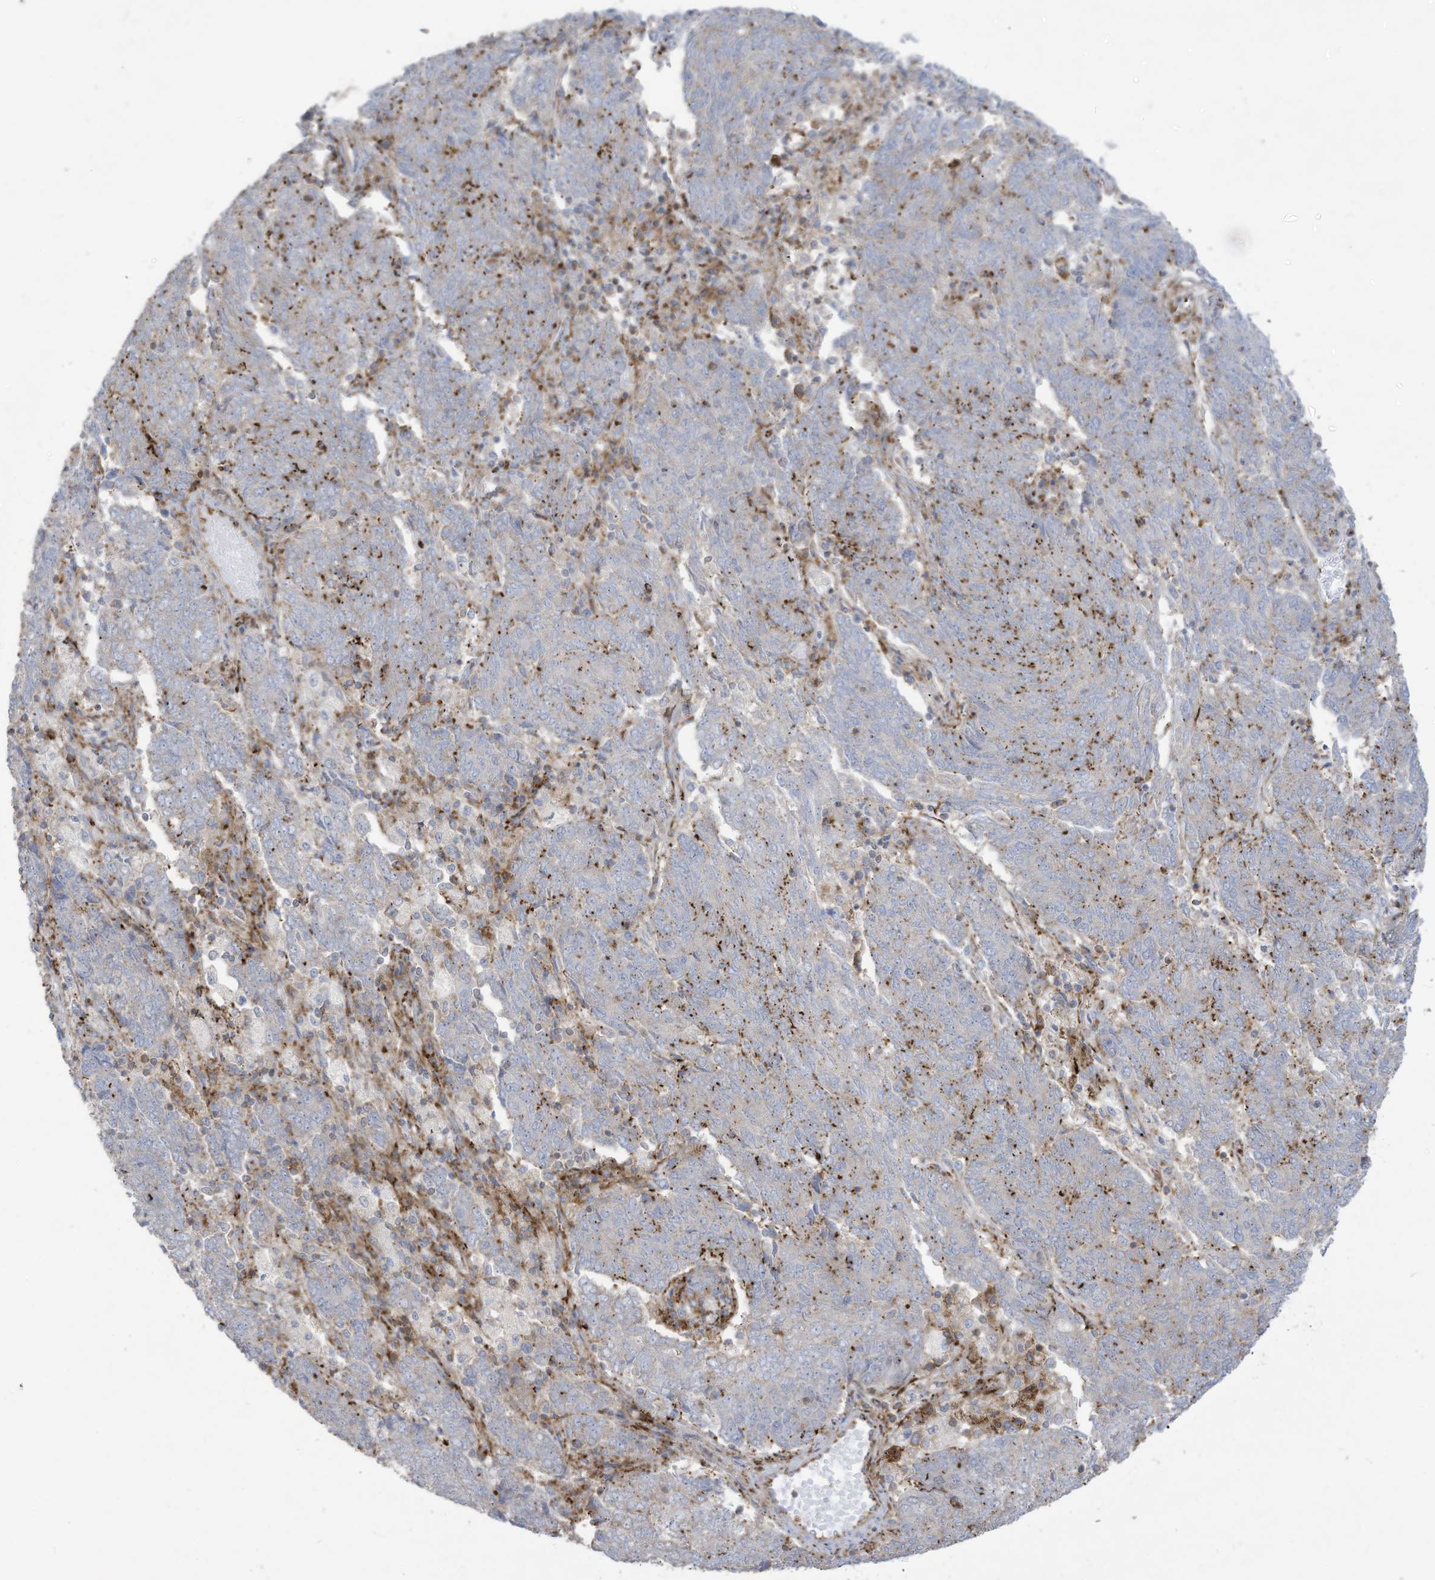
{"staining": {"intensity": "moderate", "quantity": "<25%", "location": "cytoplasmic/membranous"}, "tissue": "endometrial cancer", "cell_type": "Tumor cells", "image_type": "cancer", "snomed": [{"axis": "morphology", "description": "Adenocarcinoma, NOS"}, {"axis": "topography", "description": "Endometrium"}], "caption": "Immunohistochemical staining of adenocarcinoma (endometrial) exhibits low levels of moderate cytoplasmic/membranous protein staining in about <25% of tumor cells.", "gene": "THNSL2", "patient": {"sex": "female", "age": 80}}